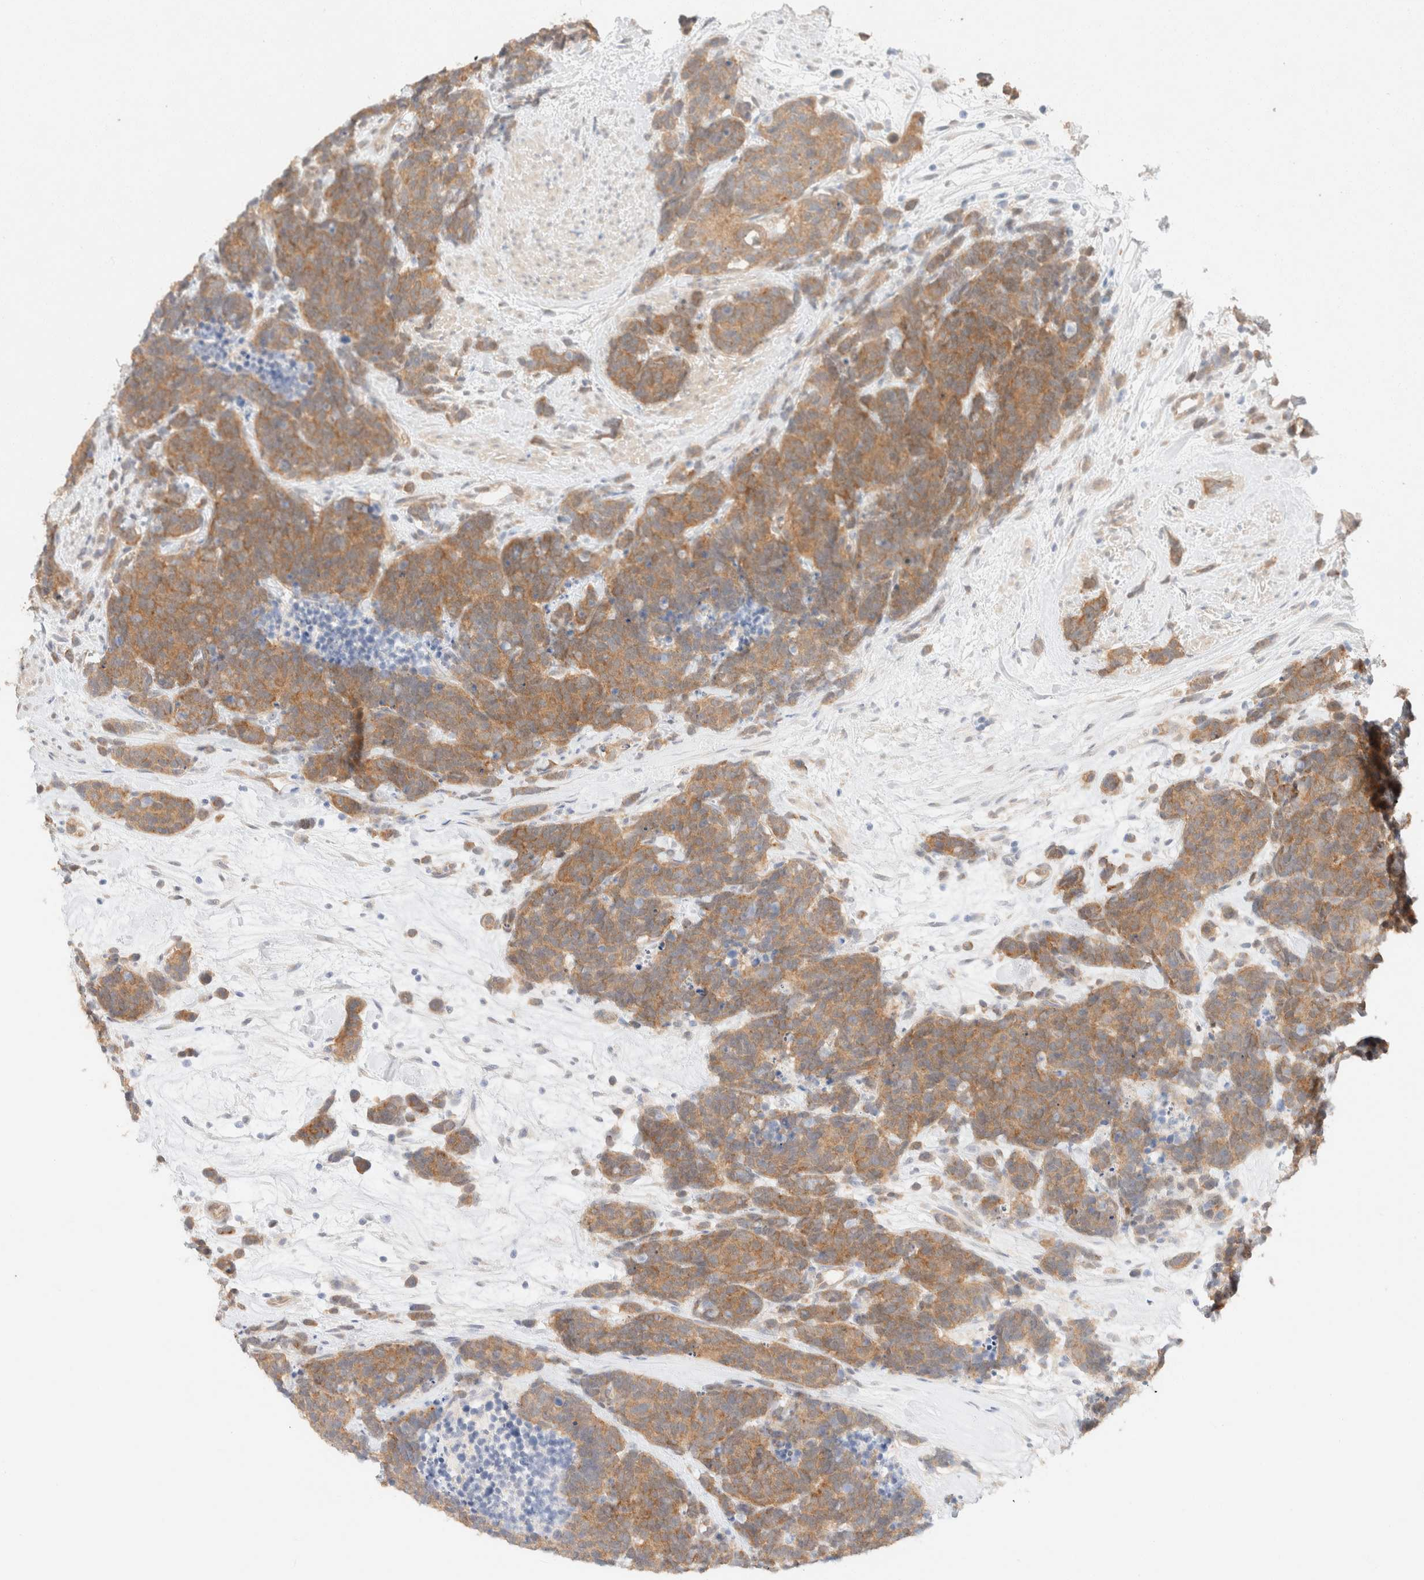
{"staining": {"intensity": "moderate", "quantity": ">75%", "location": "cytoplasmic/membranous"}, "tissue": "carcinoid", "cell_type": "Tumor cells", "image_type": "cancer", "snomed": [{"axis": "morphology", "description": "Carcinoma, NOS"}, {"axis": "morphology", "description": "Carcinoid, malignant, NOS"}, {"axis": "topography", "description": "Urinary bladder"}], "caption": "Immunohistochemistry photomicrograph of neoplastic tissue: carcinoma stained using immunohistochemistry (IHC) reveals medium levels of moderate protein expression localized specifically in the cytoplasmic/membranous of tumor cells, appearing as a cytoplasmic/membranous brown color.", "gene": "CSNK1E", "patient": {"sex": "male", "age": 57}}